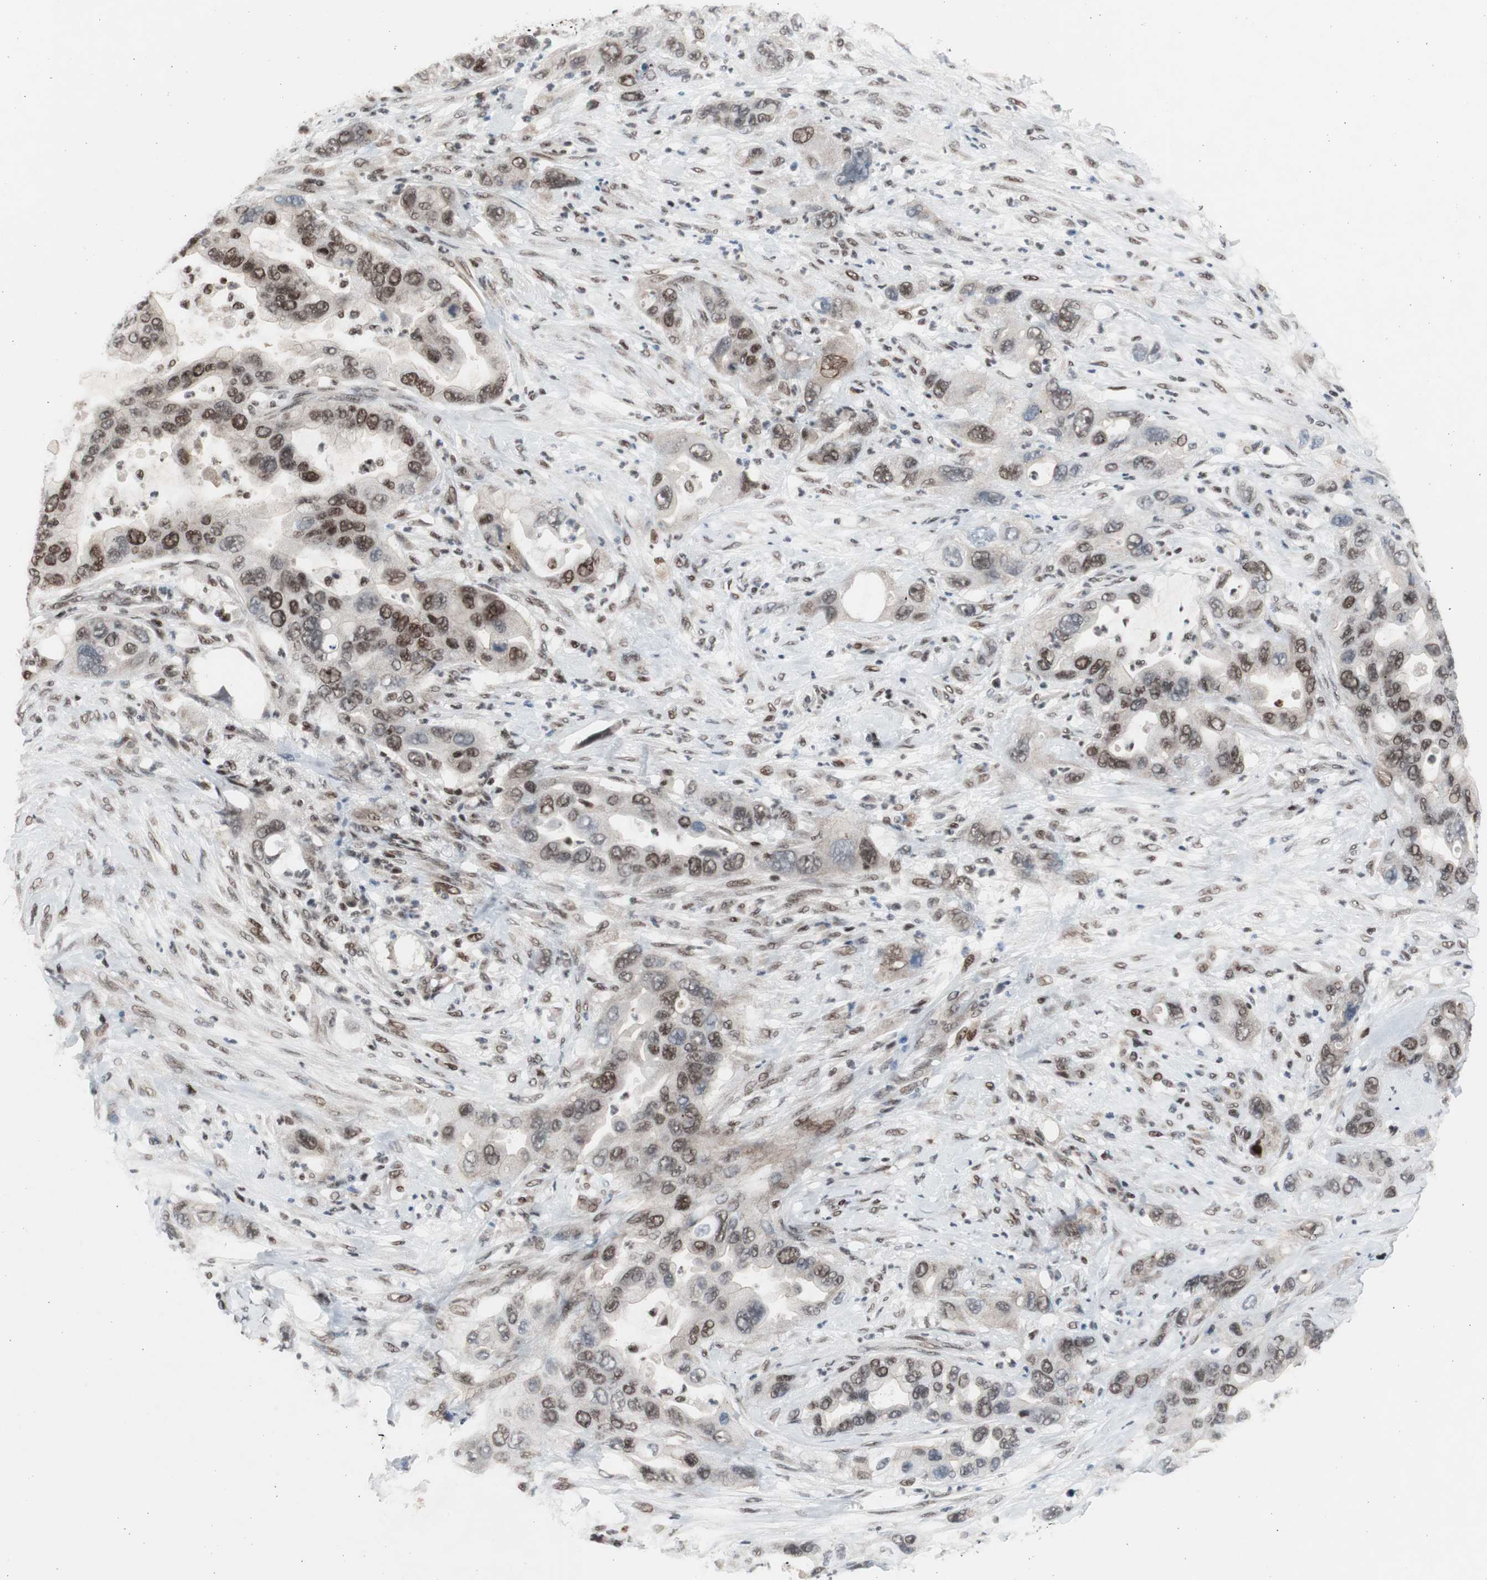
{"staining": {"intensity": "strong", "quantity": ">75%", "location": "nuclear"}, "tissue": "pancreatic cancer", "cell_type": "Tumor cells", "image_type": "cancer", "snomed": [{"axis": "morphology", "description": "Adenocarcinoma, NOS"}, {"axis": "topography", "description": "Pancreas"}], "caption": "This micrograph exhibits immunohistochemistry staining of human pancreatic cancer (adenocarcinoma), with high strong nuclear staining in approximately >75% of tumor cells.", "gene": "RPA1", "patient": {"sex": "female", "age": 71}}